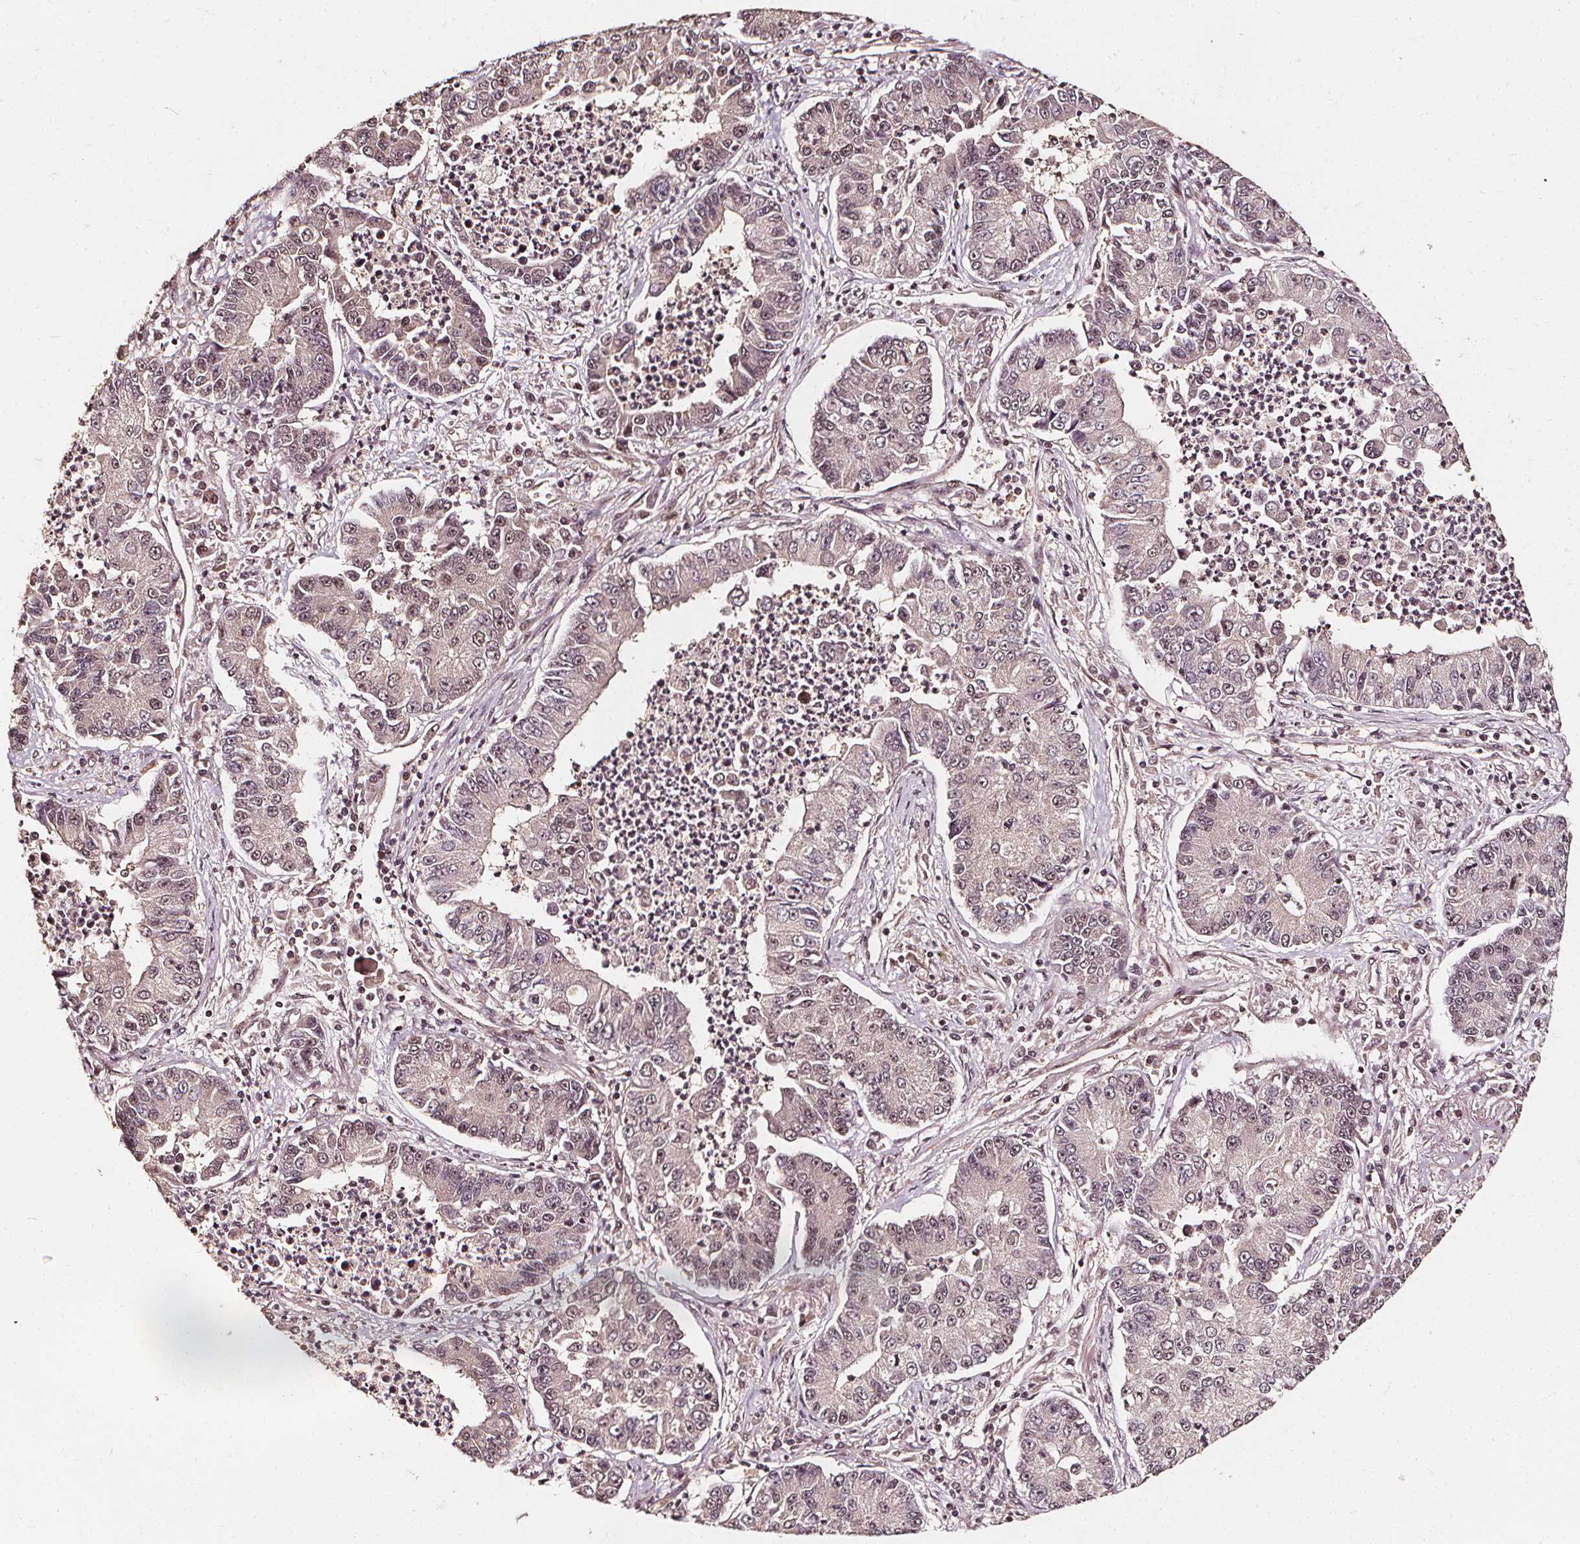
{"staining": {"intensity": "weak", "quantity": "<25%", "location": "cytoplasmic/membranous,nuclear"}, "tissue": "lung cancer", "cell_type": "Tumor cells", "image_type": "cancer", "snomed": [{"axis": "morphology", "description": "Adenocarcinoma, NOS"}, {"axis": "topography", "description": "Lung"}], "caption": "A micrograph of human adenocarcinoma (lung) is negative for staining in tumor cells.", "gene": "EXOSC9", "patient": {"sex": "female", "age": 57}}